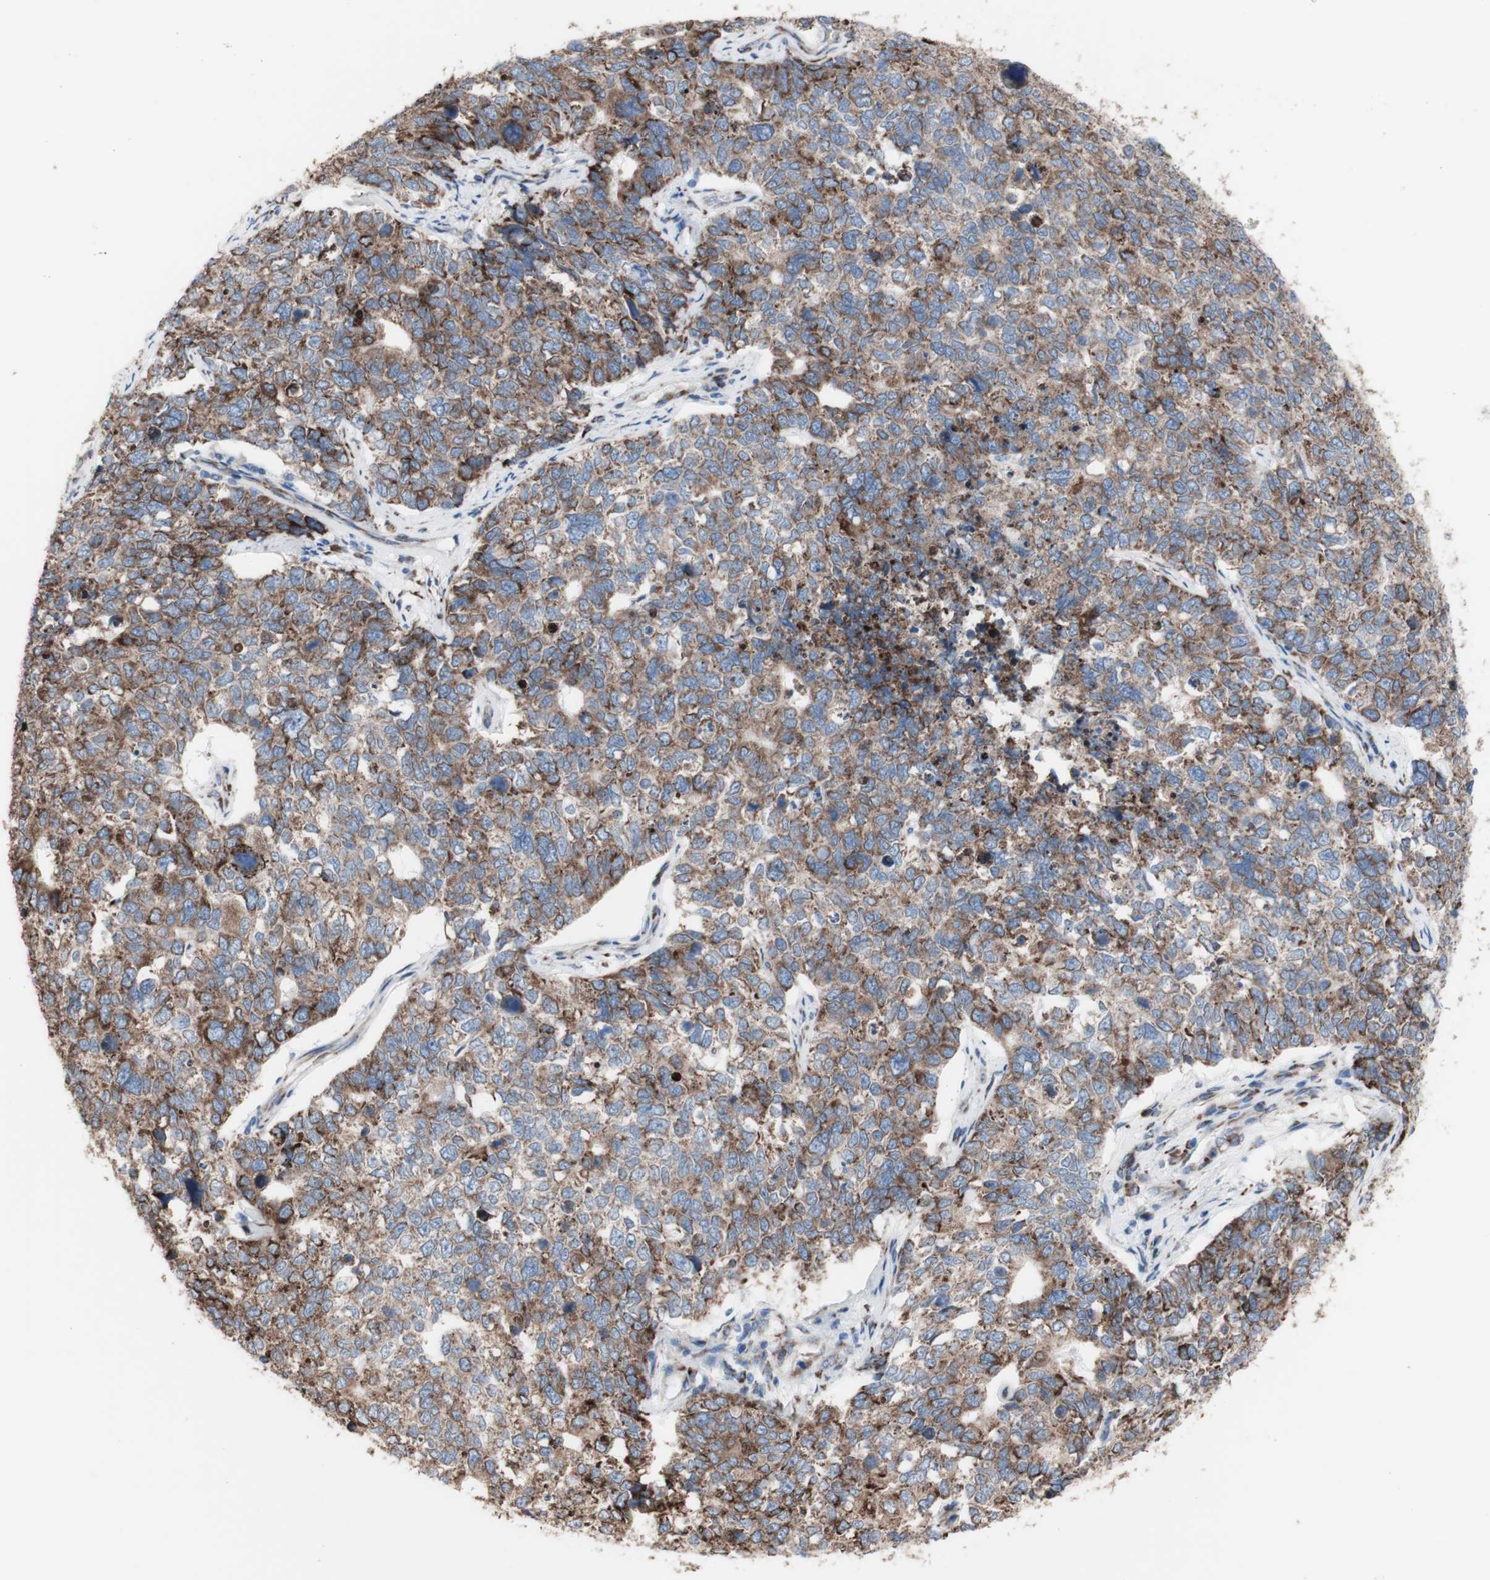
{"staining": {"intensity": "strong", "quantity": "25%-75%", "location": "cytoplasmic/membranous"}, "tissue": "cervical cancer", "cell_type": "Tumor cells", "image_type": "cancer", "snomed": [{"axis": "morphology", "description": "Squamous cell carcinoma, NOS"}, {"axis": "topography", "description": "Cervix"}], "caption": "Immunohistochemistry of human cervical cancer (squamous cell carcinoma) exhibits high levels of strong cytoplasmic/membranous expression in approximately 25%-75% of tumor cells.", "gene": "AGPAT5", "patient": {"sex": "female", "age": 63}}